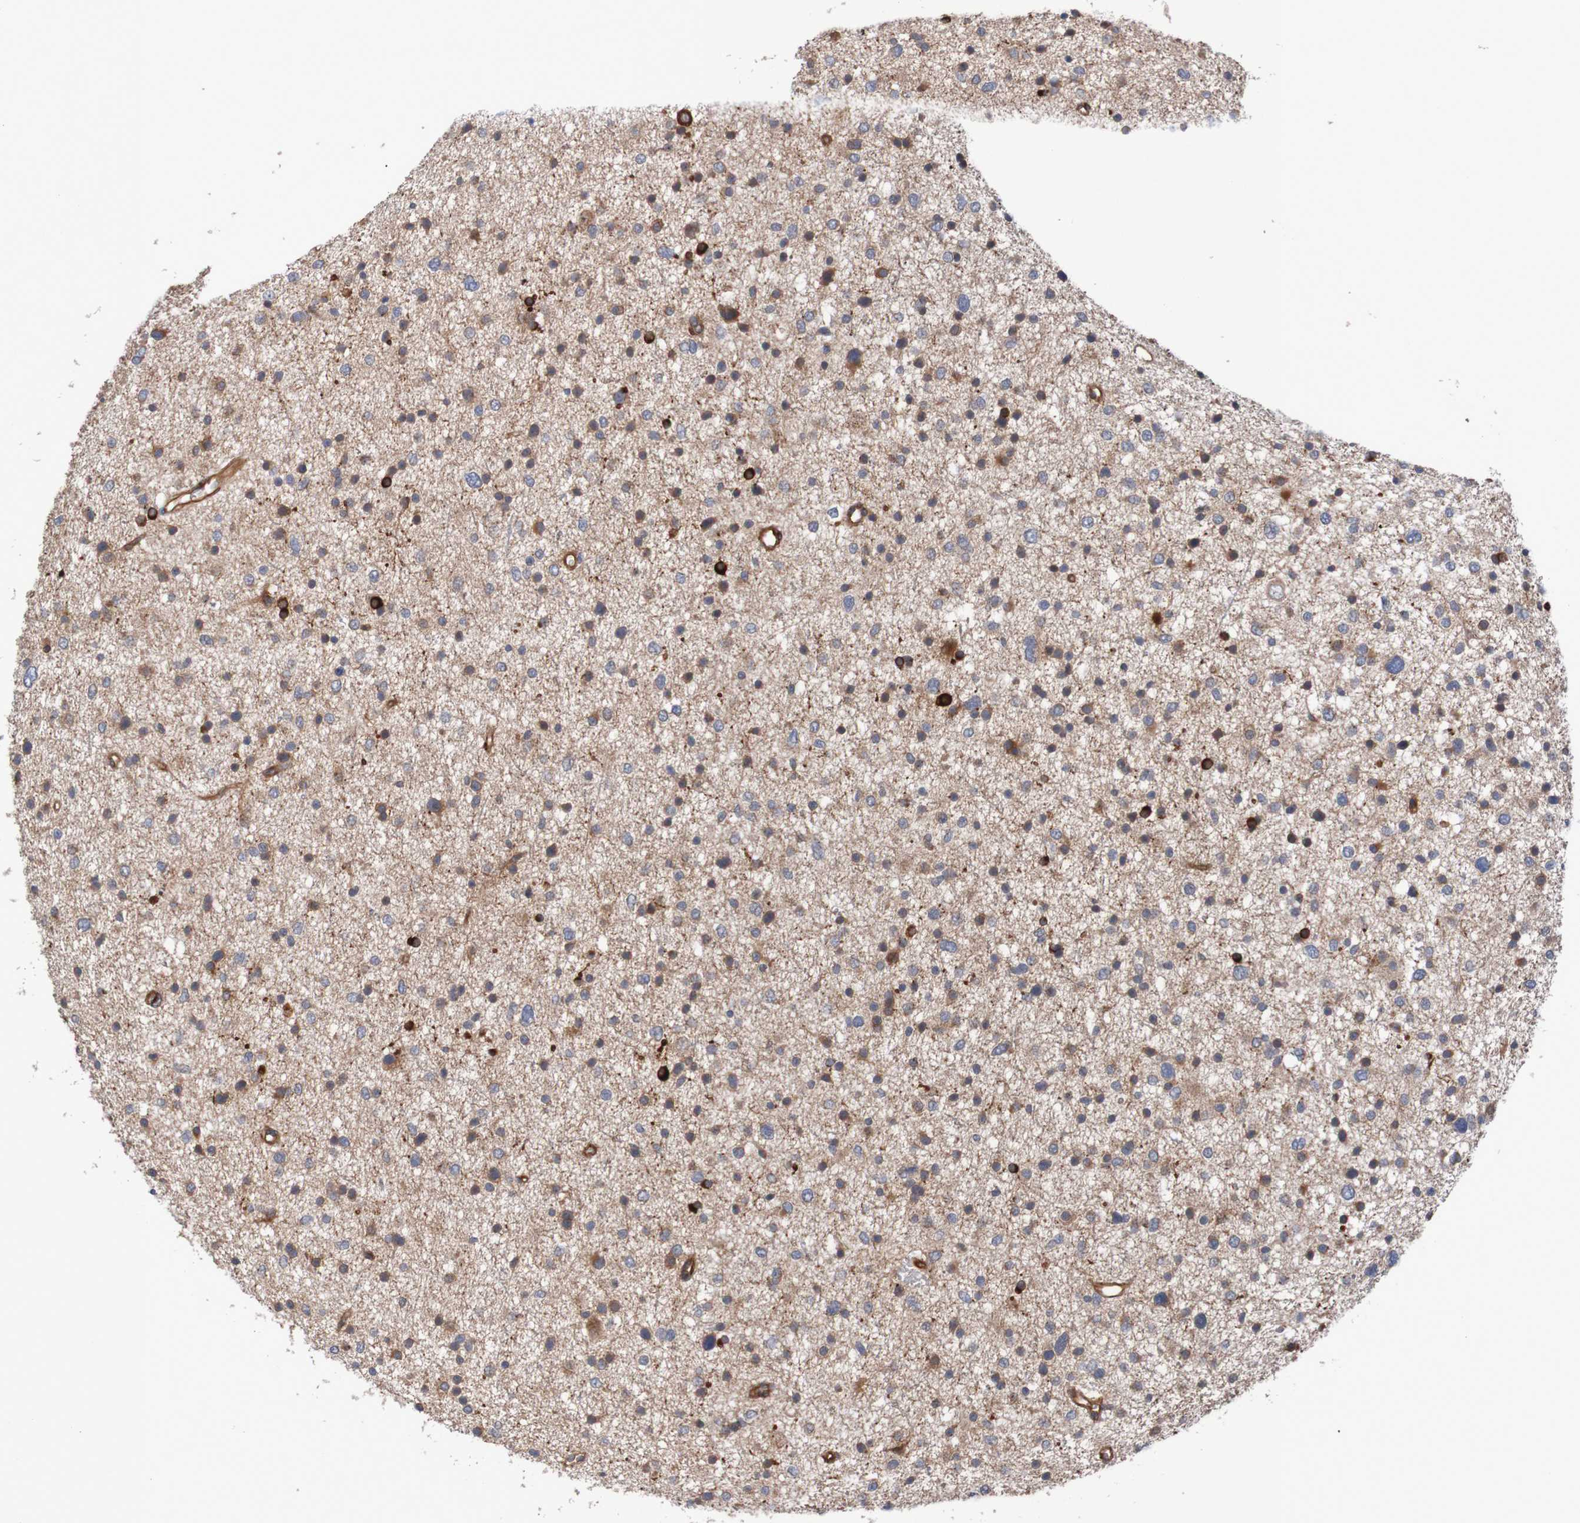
{"staining": {"intensity": "strong", "quantity": "25%-75%", "location": "cytoplasmic/membranous"}, "tissue": "glioma", "cell_type": "Tumor cells", "image_type": "cancer", "snomed": [{"axis": "morphology", "description": "Glioma, malignant, Low grade"}, {"axis": "topography", "description": "Brain"}], "caption": "Immunohistochemical staining of human glioma displays strong cytoplasmic/membranous protein expression in approximately 25%-75% of tumor cells. (DAB IHC, brown staining for protein, blue staining for nuclei).", "gene": "ST8SIA6", "patient": {"sex": "female", "age": 37}}